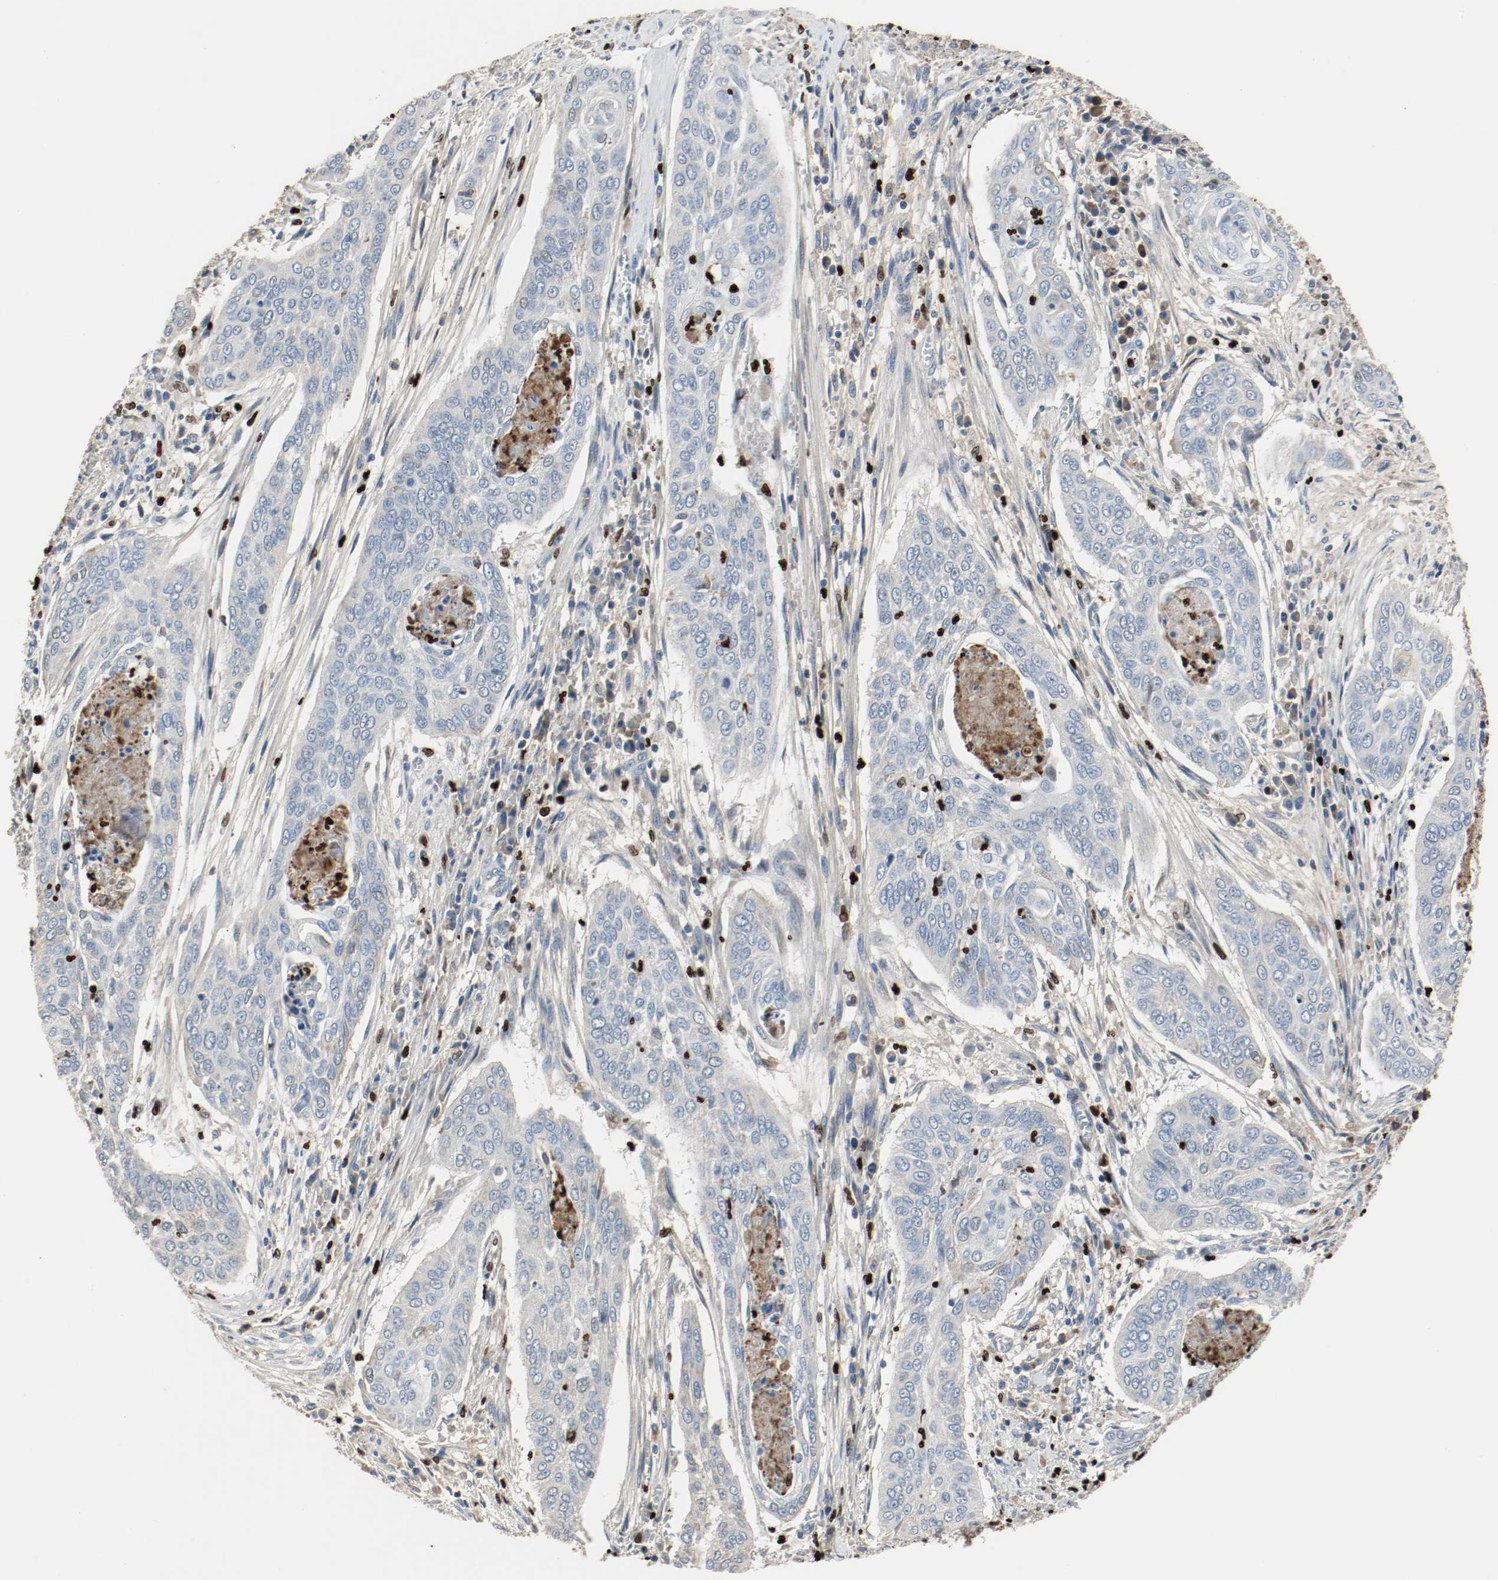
{"staining": {"intensity": "negative", "quantity": "none", "location": "none"}, "tissue": "cervical cancer", "cell_type": "Tumor cells", "image_type": "cancer", "snomed": [{"axis": "morphology", "description": "Squamous cell carcinoma, NOS"}, {"axis": "topography", "description": "Cervix"}], "caption": "Tumor cells show no significant positivity in cervical cancer (squamous cell carcinoma).", "gene": "BLK", "patient": {"sex": "female", "age": 39}}